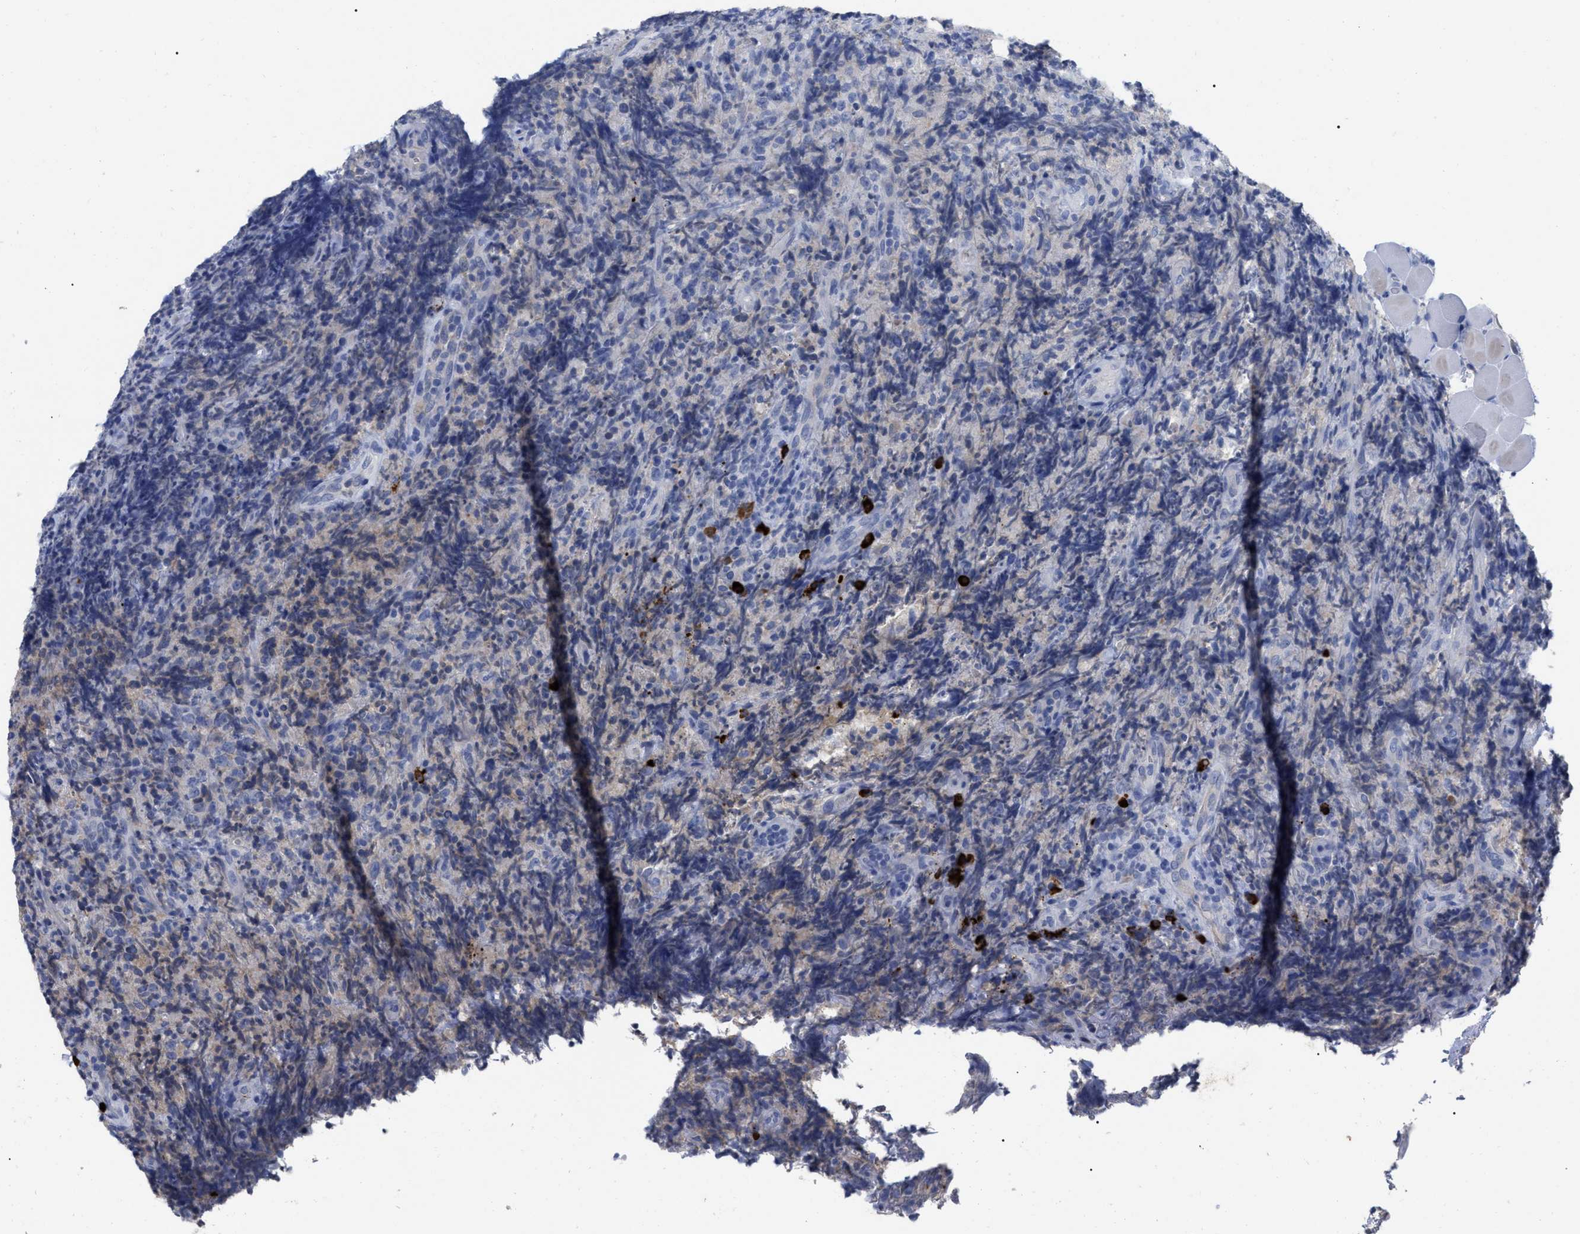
{"staining": {"intensity": "negative", "quantity": "none", "location": "none"}, "tissue": "lymphoma", "cell_type": "Tumor cells", "image_type": "cancer", "snomed": [{"axis": "morphology", "description": "Malignant lymphoma, non-Hodgkin's type, High grade"}, {"axis": "topography", "description": "Tonsil"}], "caption": "There is no significant staining in tumor cells of lymphoma.", "gene": "IGHV5-51", "patient": {"sex": "female", "age": 36}}